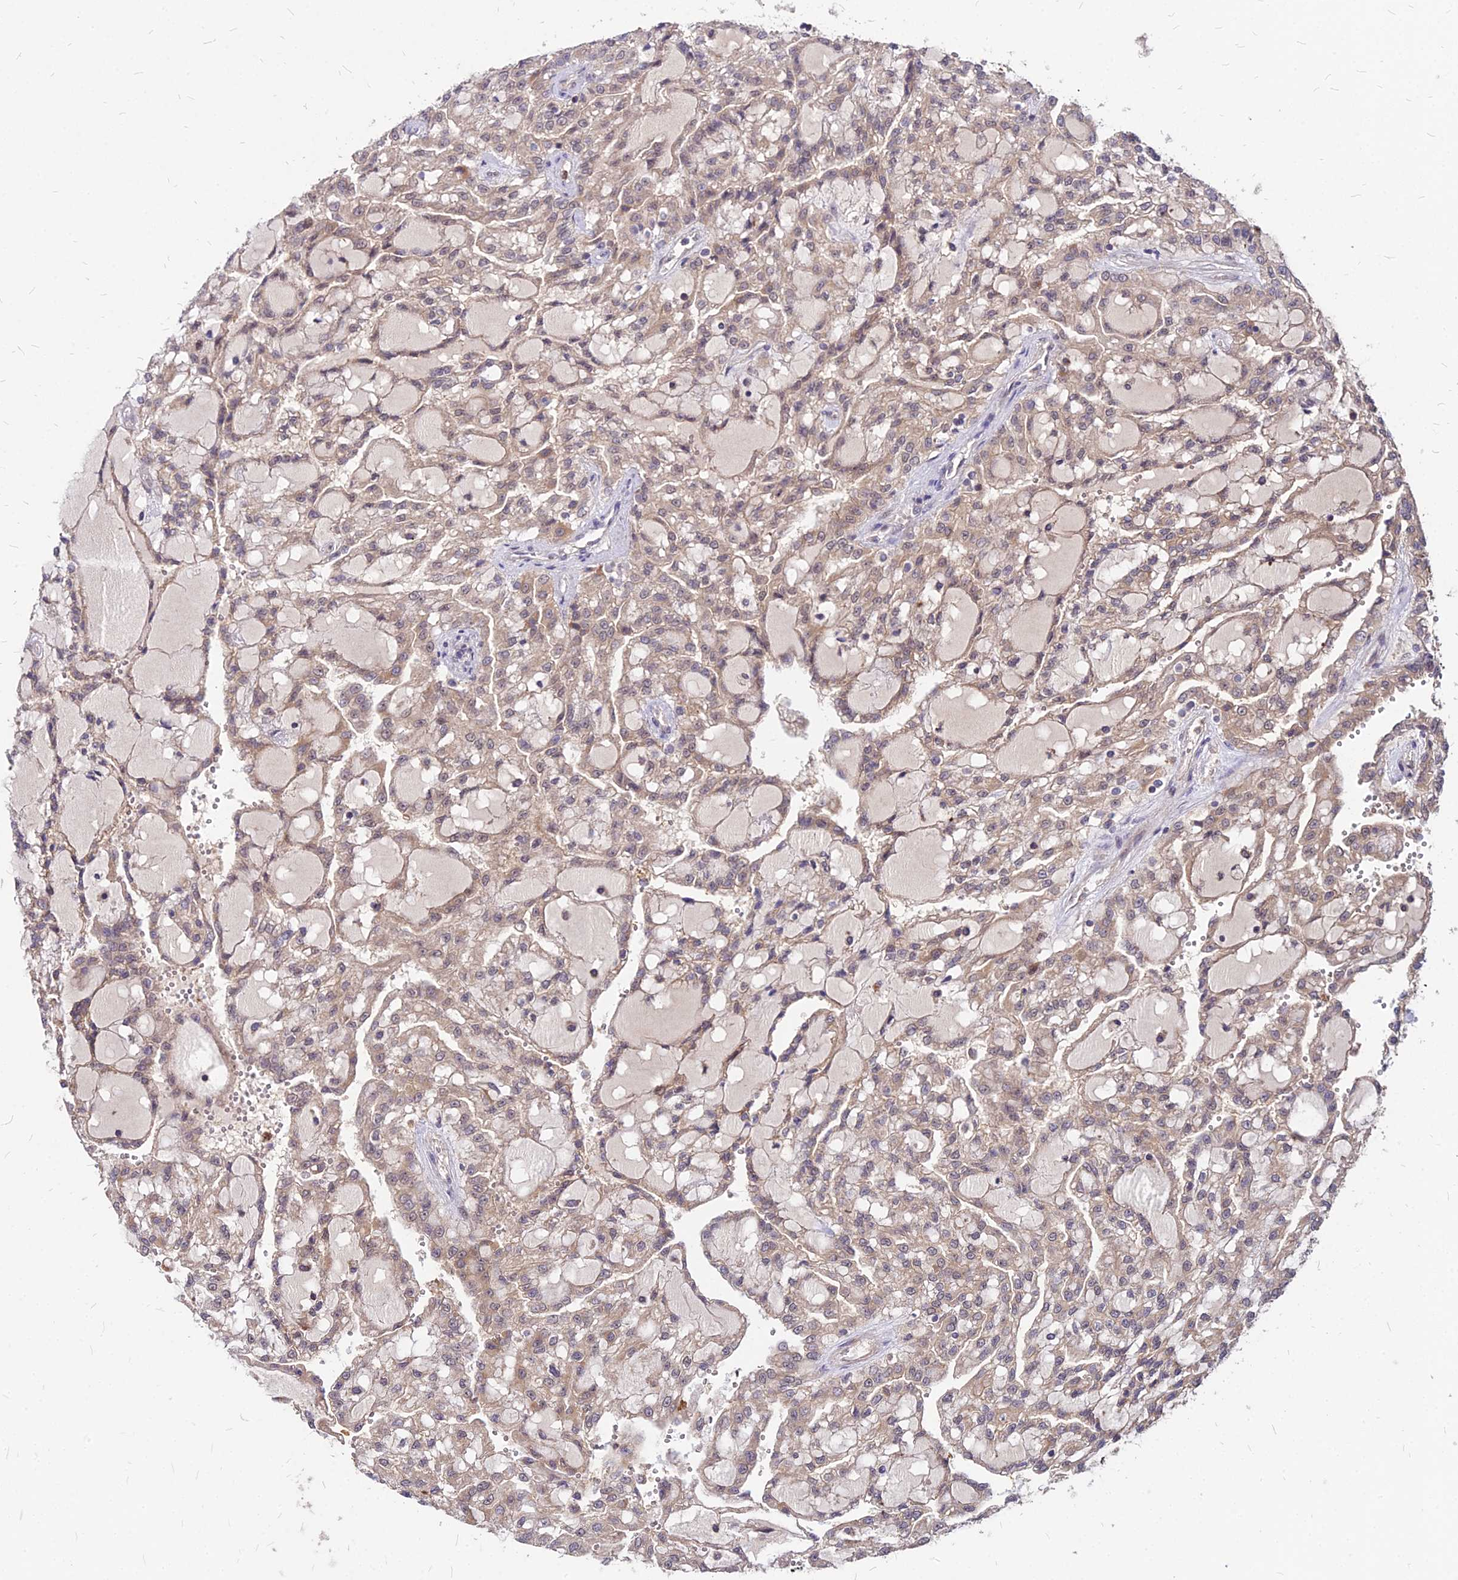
{"staining": {"intensity": "weak", "quantity": ">75%", "location": "cytoplasmic/membranous"}, "tissue": "renal cancer", "cell_type": "Tumor cells", "image_type": "cancer", "snomed": [{"axis": "morphology", "description": "Adenocarcinoma, NOS"}, {"axis": "topography", "description": "Kidney"}], "caption": "Weak cytoplasmic/membranous protein expression is seen in about >75% of tumor cells in renal cancer.", "gene": "APBA3", "patient": {"sex": "male", "age": 63}}